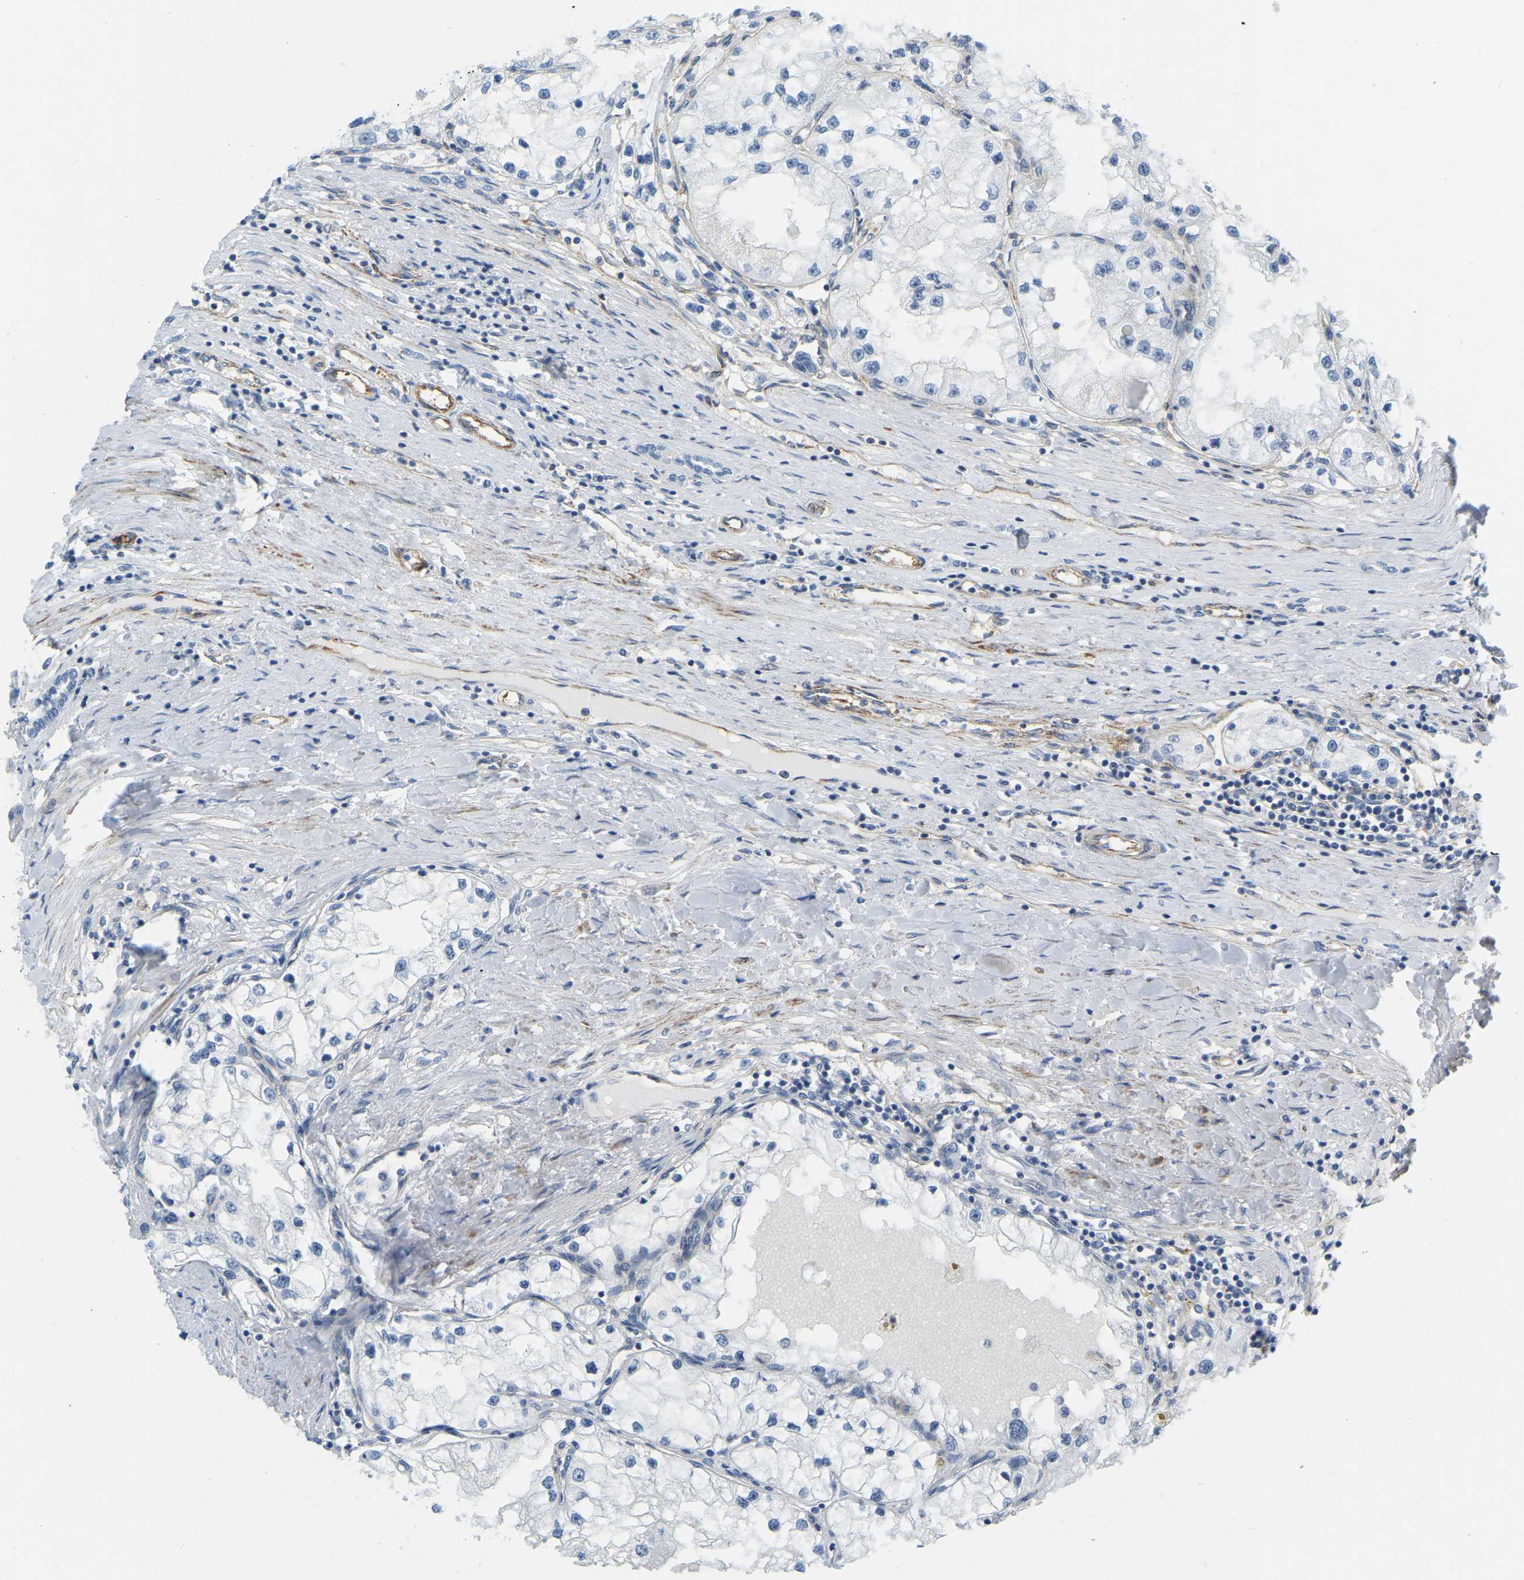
{"staining": {"intensity": "negative", "quantity": "none", "location": "none"}, "tissue": "renal cancer", "cell_type": "Tumor cells", "image_type": "cancer", "snomed": [{"axis": "morphology", "description": "Adenocarcinoma, NOS"}, {"axis": "topography", "description": "Kidney"}], "caption": "A high-resolution histopathology image shows immunohistochemistry staining of renal adenocarcinoma, which reveals no significant staining in tumor cells.", "gene": "MYL3", "patient": {"sex": "male", "age": 68}}